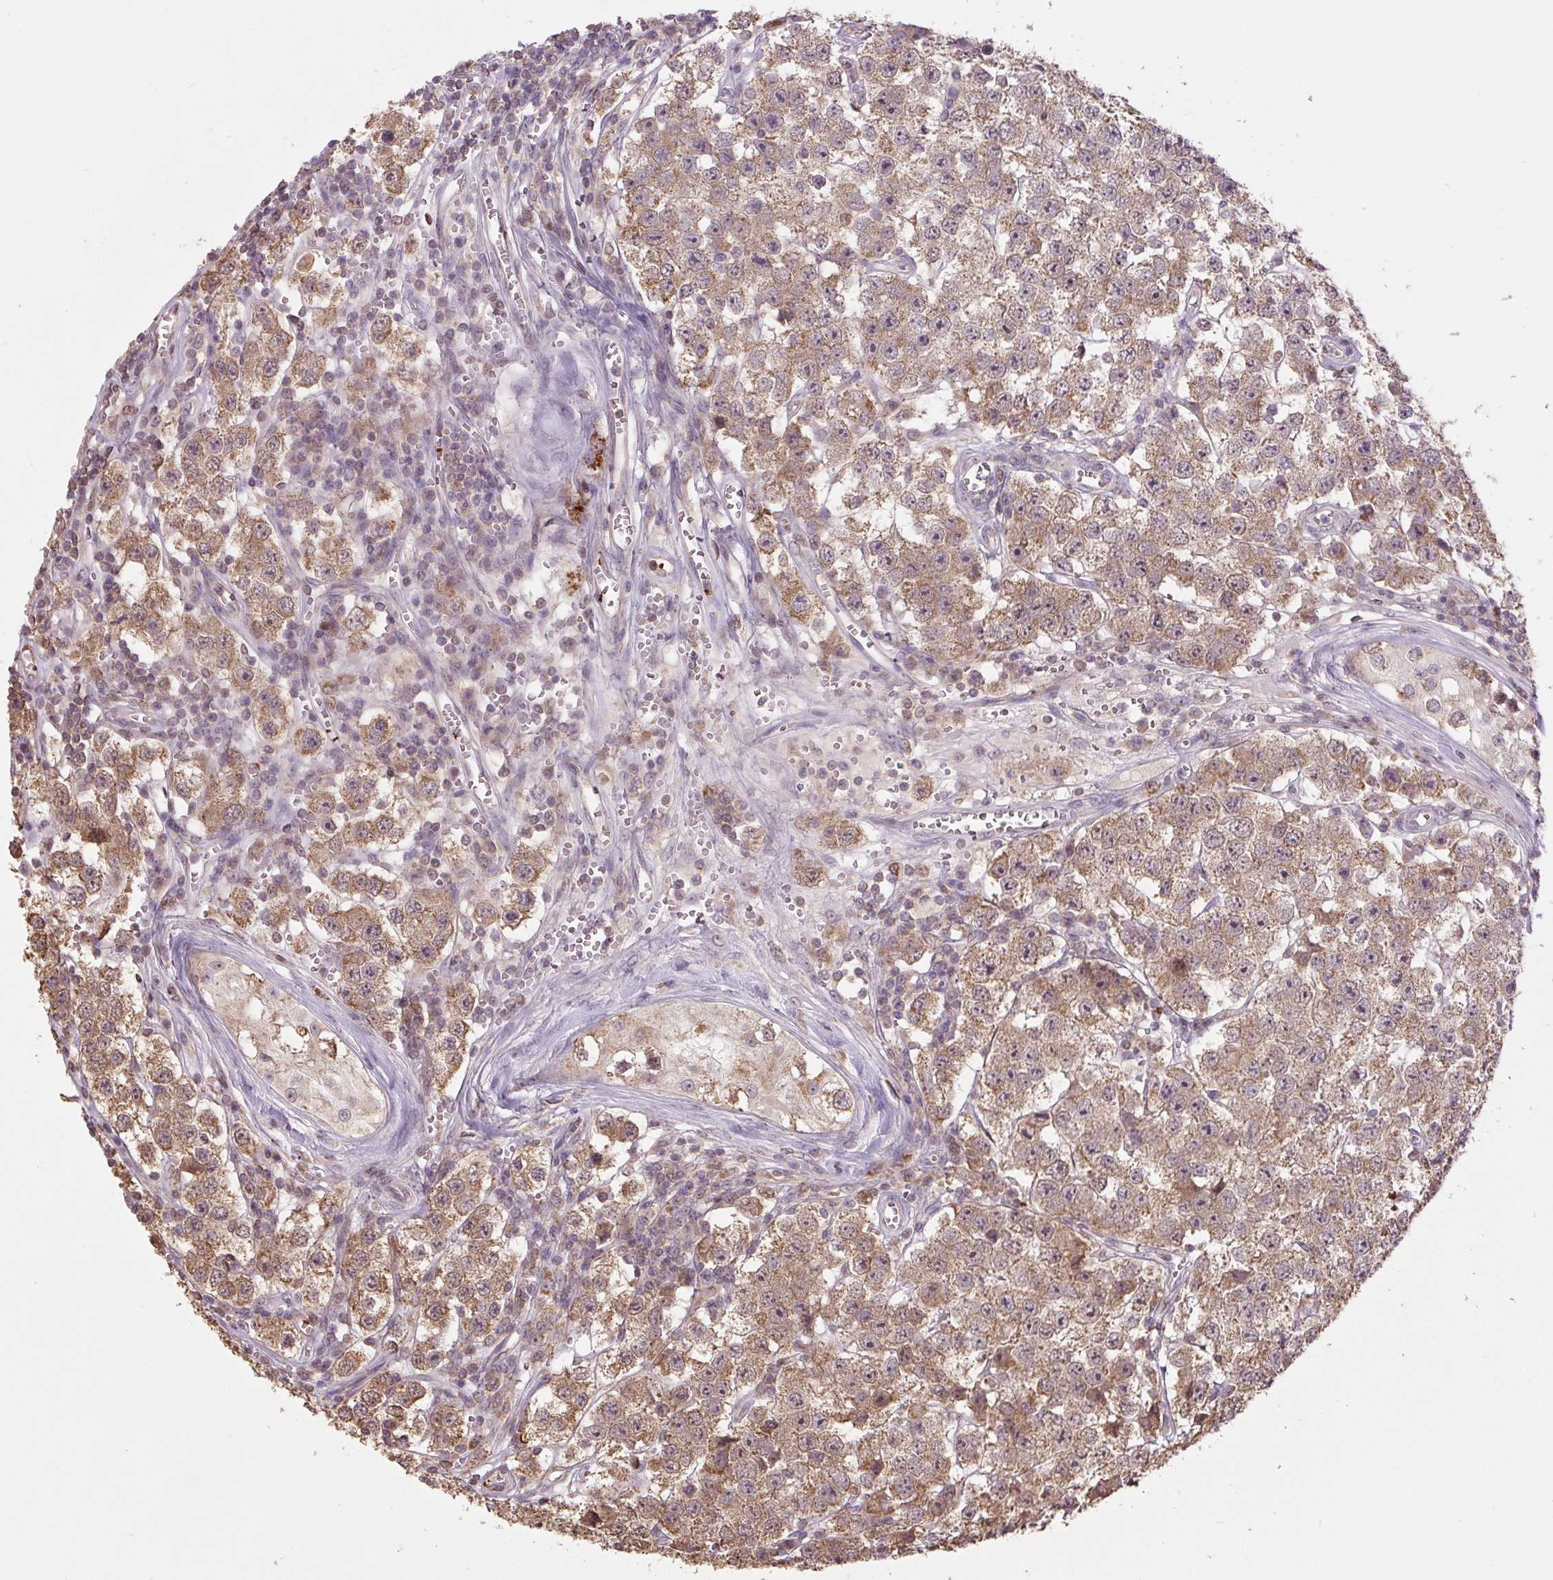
{"staining": {"intensity": "moderate", "quantity": ">75%", "location": "cytoplasmic/membranous"}, "tissue": "testis cancer", "cell_type": "Tumor cells", "image_type": "cancer", "snomed": [{"axis": "morphology", "description": "Seminoma, NOS"}, {"axis": "topography", "description": "Testis"}], "caption": "This image displays IHC staining of seminoma (testis), with medium moderate cytoplasmic/membranous expression in approximately >75% of tumor cells.", "gene": "TMEM160", "patient": {"sex": "male", "age": 34}}